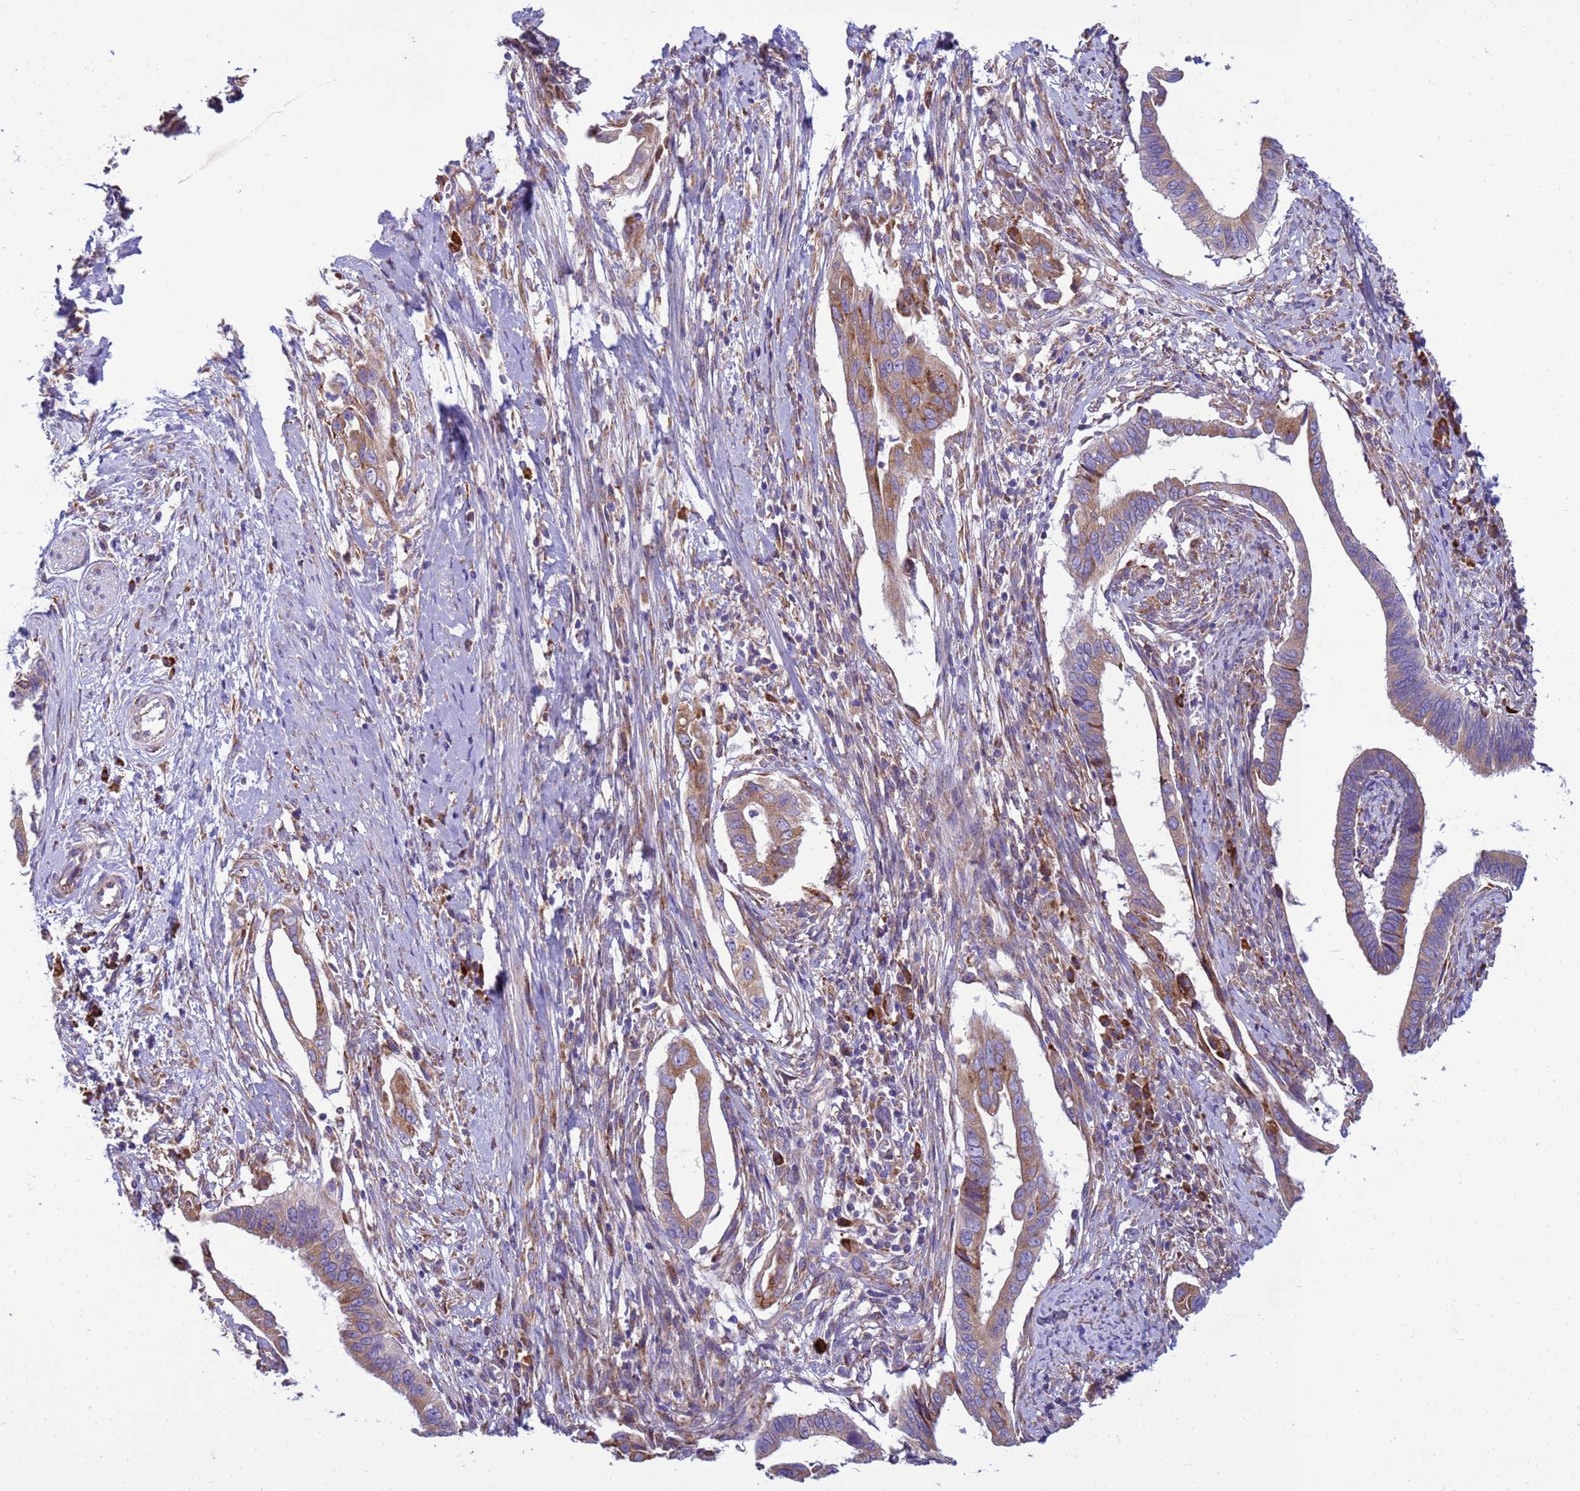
{"staining": {"intensity": "moderate", "quantity": "25%-75%", "location": "cytoplasmic/membranous"}, "tissue": "cervical cancer", "cell_type": "Tumor cells", "image_type": "cancer", "snomed": [{"axis": "morphology", "description": "Adenocarcinoma, NOS"}, {"axis": "topography", "description": "Cervix"}], "caption": "Tumor cells show moderate cytoplasmic/membranous positivity in about 25%-75% of cells in cervical cancer (adenocarcinoma). Nuclei are stained in blue.", "gene": "THAP5", "patient": {"sex": "female", "age": 42}}